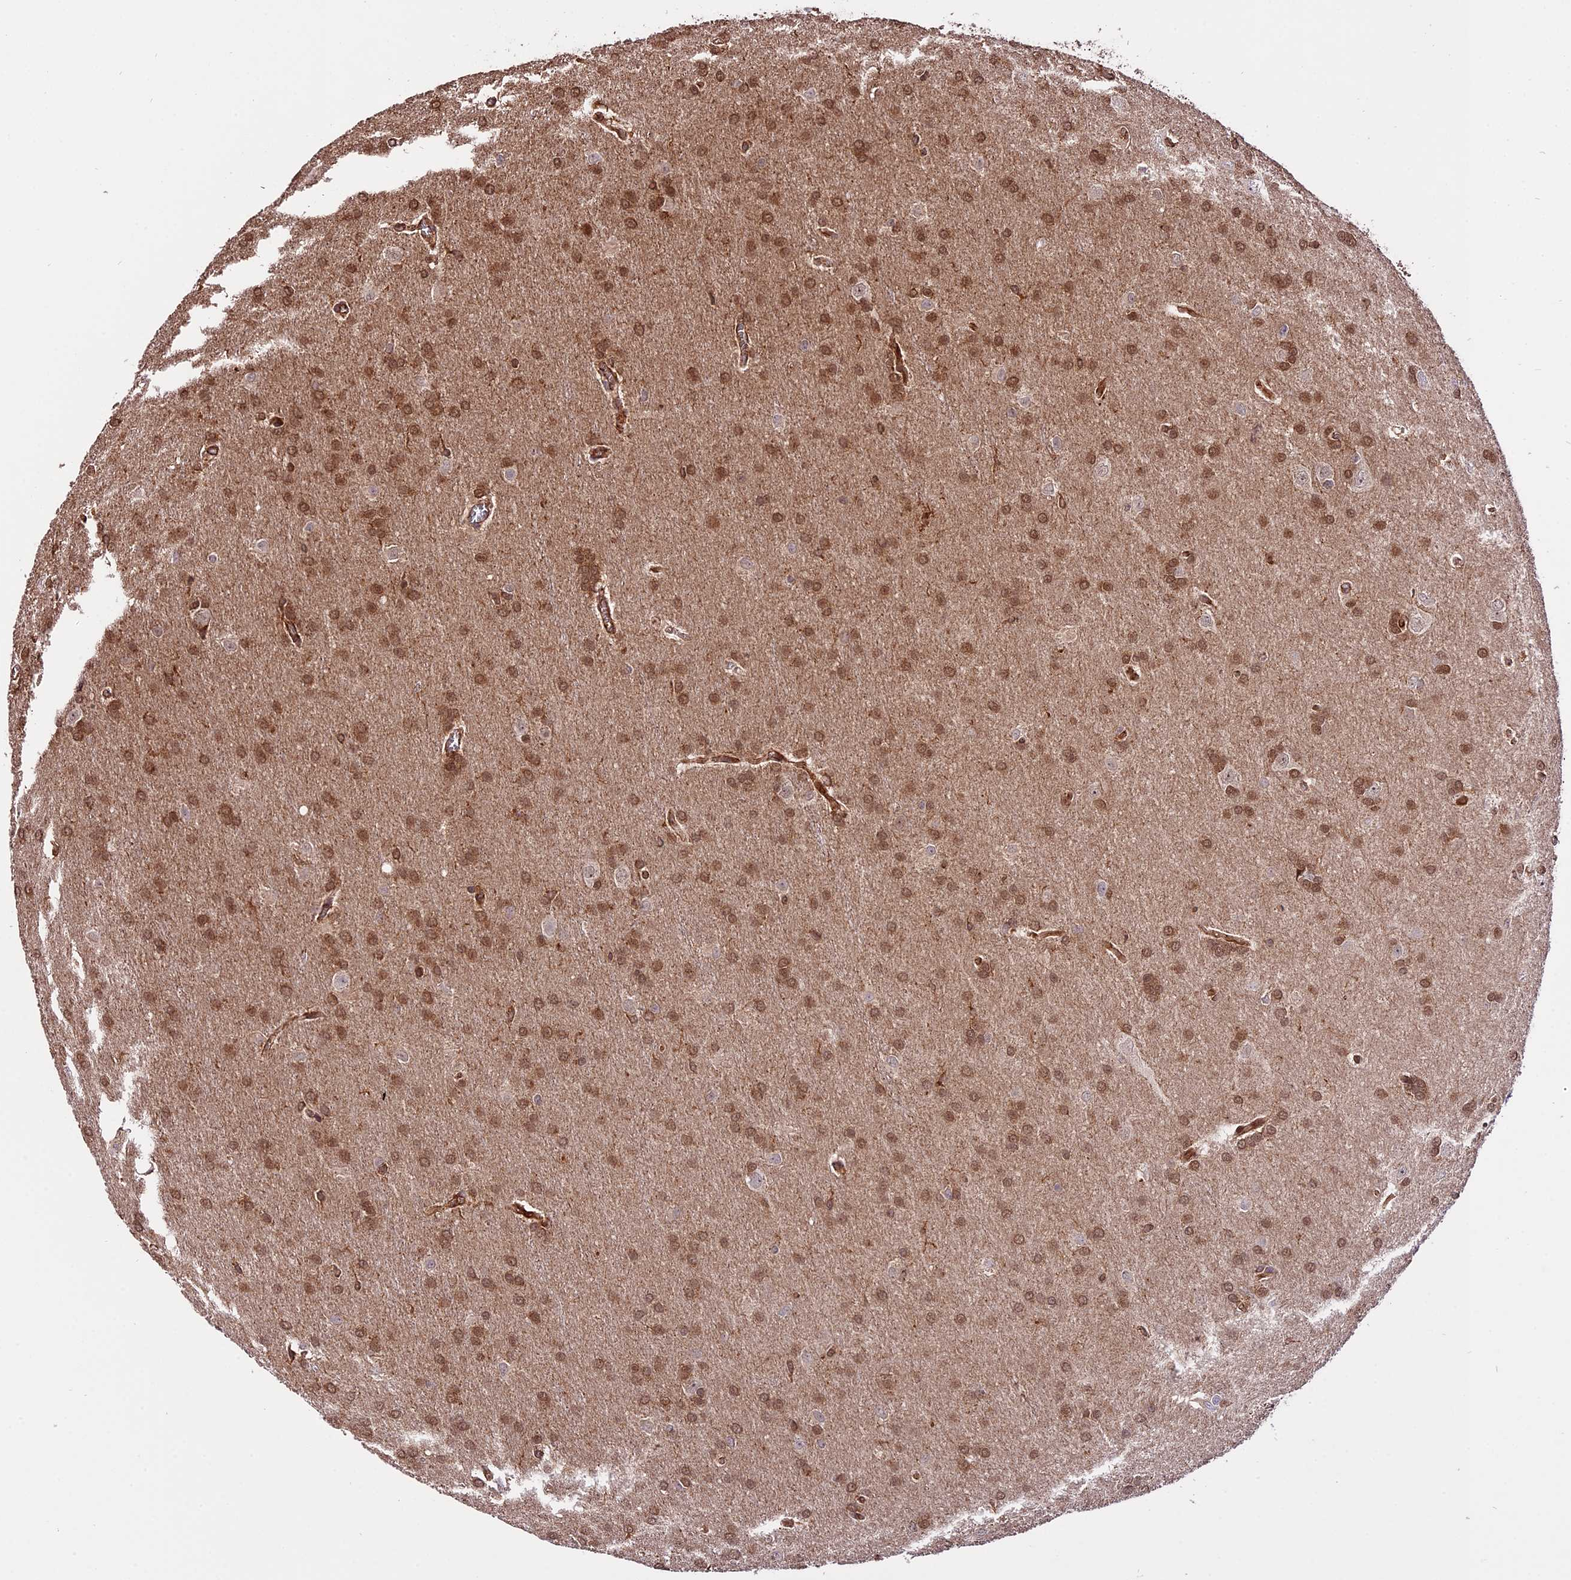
{"staining": {"intensity": "moderate", "quantity": ">75%", "location": "cytoplasmic/membranous,nuclear"}, "tissue": "glioma", "cell_type": "Tumor cells", "image_type": "cancer", "snomed": [{"axis": "morphology", "description": "Glioma, malignant, Low grade"}, {"axis": "topography", "description": "Brain"}], "caption": "Moderate cytoplasmic/membranous and nuclear expression for a protein is present in about >75% of tumor cells of low-grade glioma (malignant) using immunohistochemistry (IHC).", "gene": "HERPUD1", "patient": {"sex": "female", "age": 32}}